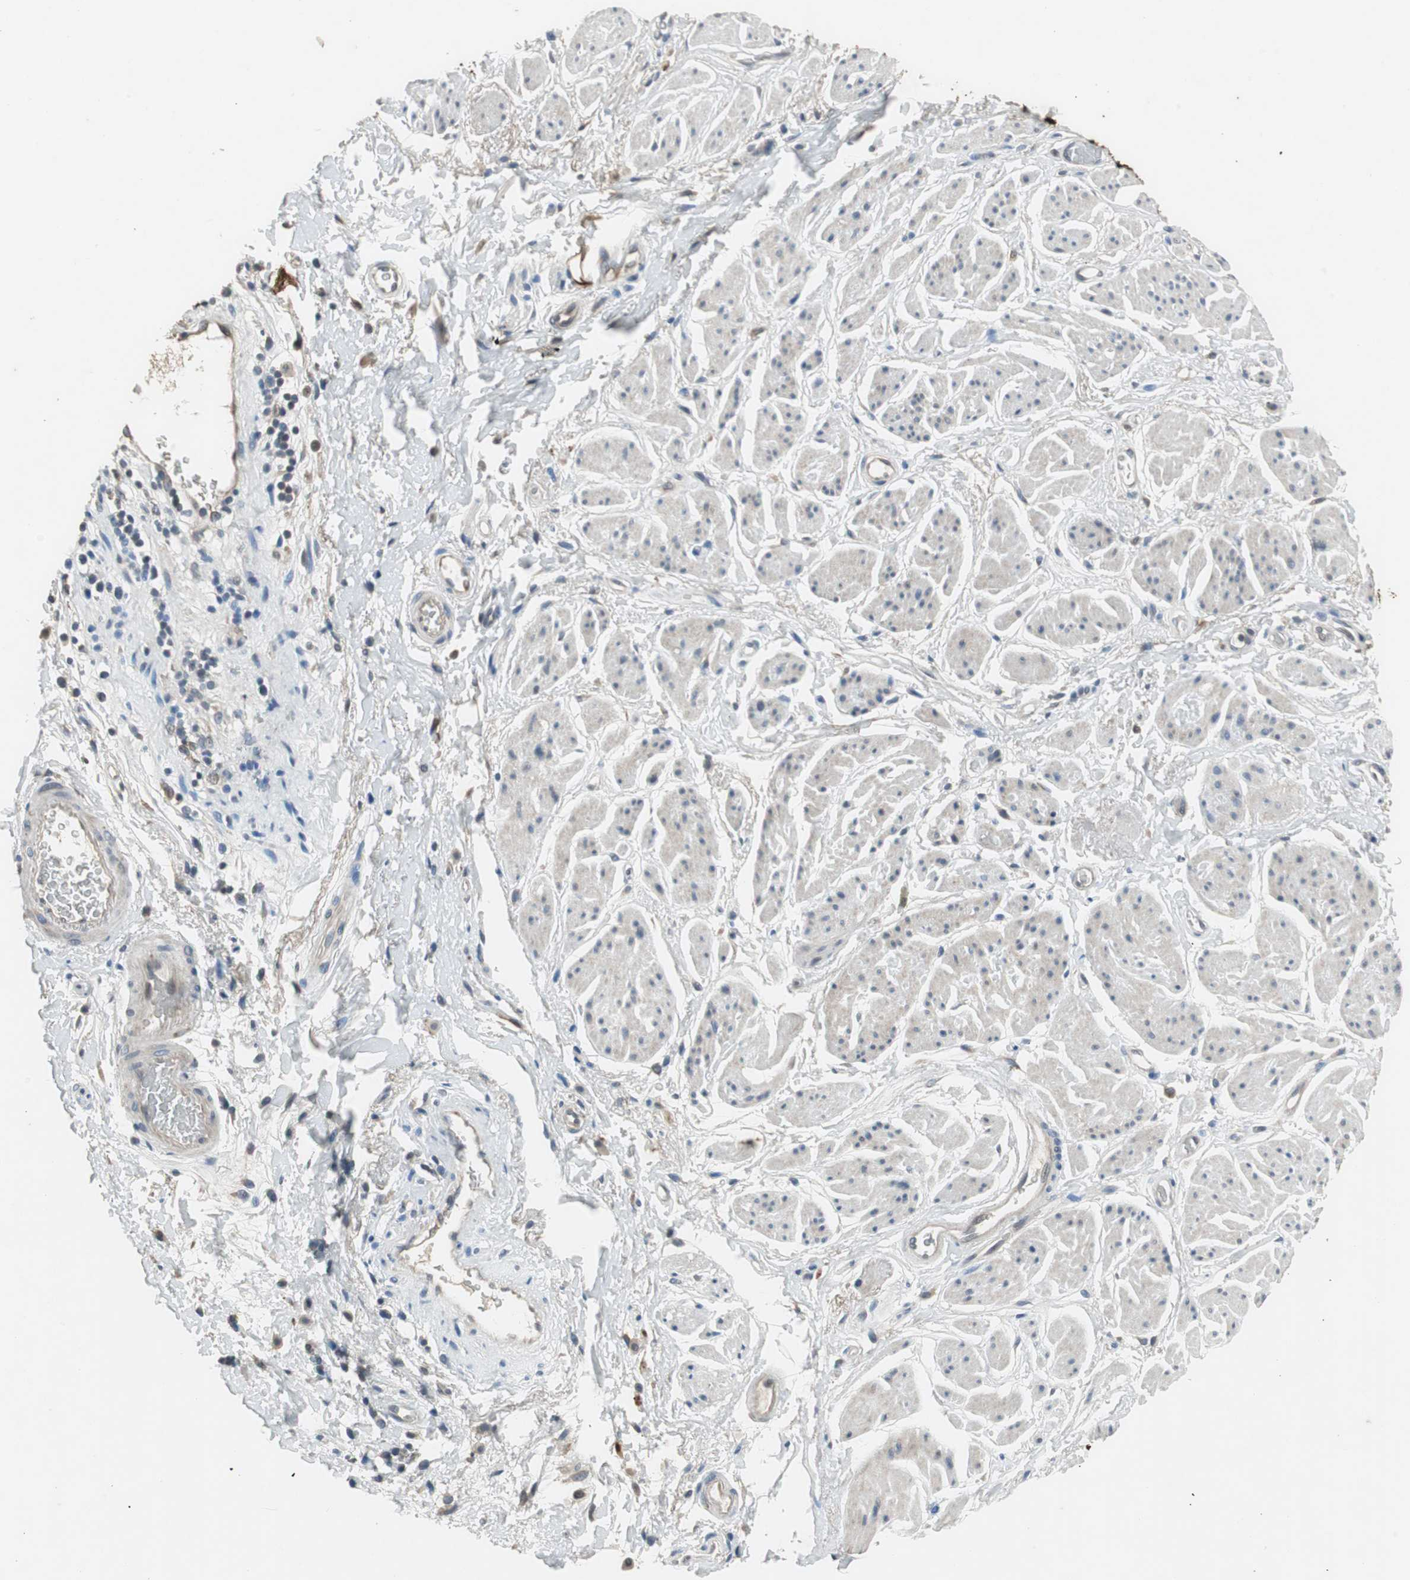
{"staining": {"intensity": "strong", "quantity": ">75%", "location": "cytoplasmic/membranous"}, "tissue": "adipose tissue", "cell_type": "Adipocytes", "image_type": "normal", "snomed": [{"axis": "morphology", "description": "Normal tissue, NOS"}, {"axis": "topography", "description": "Soft tissue"}, {"axis": "topography", "description": "Peripheral nerve tissue"}], "caption": "Immunohistochemical staining of benign adipose tissue displays >75% levels of strong cytoplasmic/membranous protein positivity in approximately >75% of adipocytes.", "gene": "PI4KB", "patient": {"sex": "female", "age": 71}}